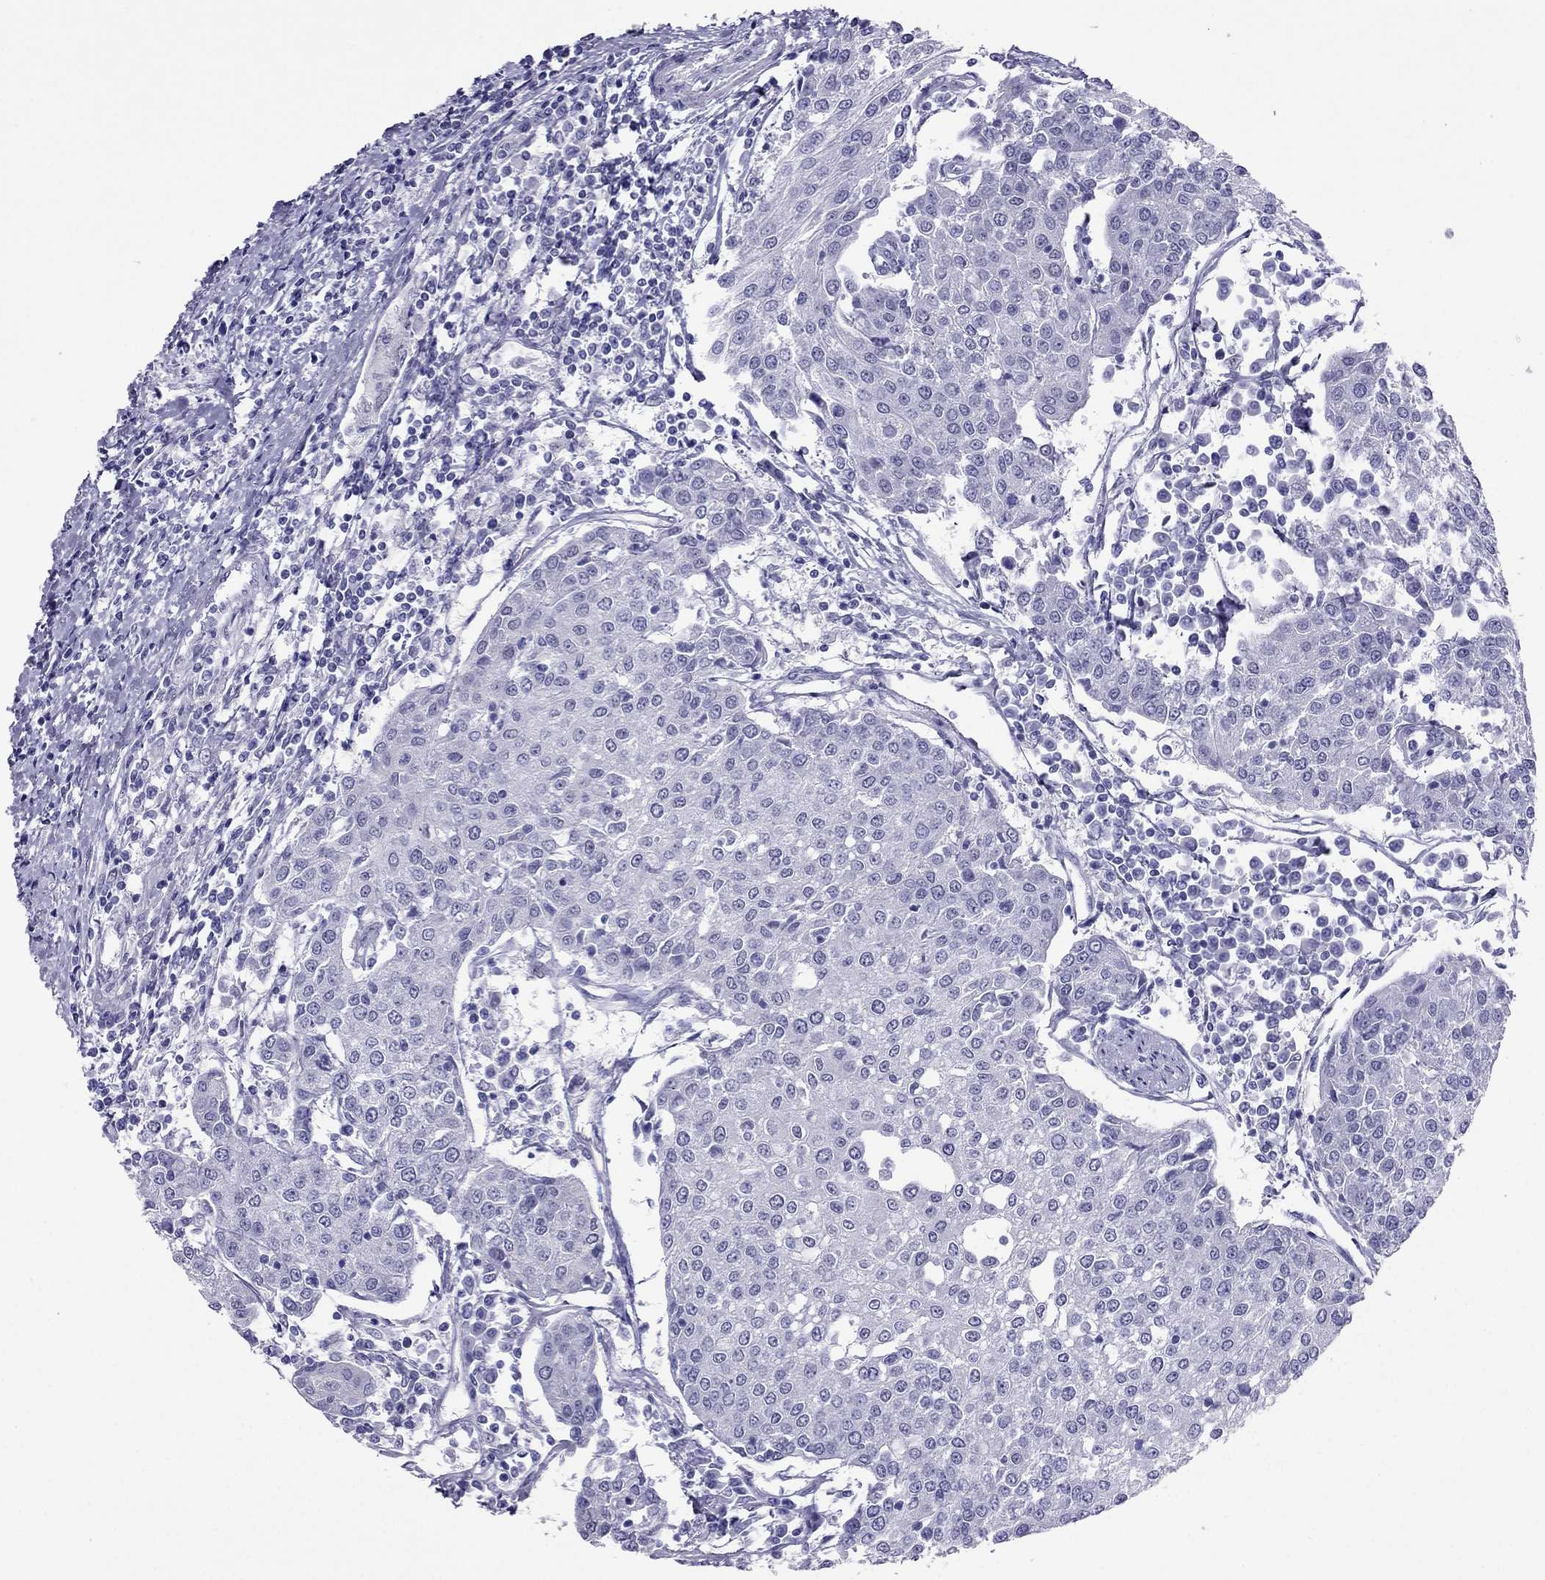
{"staining": {"intensity": "negative", "quantity": "none", "location": "none"}, "tissue": "urothelial cancer", "cell_type": "Tumor cells", "image_type": "cancer", "snomed": [{"axis": "morphology", "description": "Urothelial carcinoma, High grade"}, {"axis": "topography", "description": "Urinary bladder"}], "caption": "This histopathology image is of urothelial carcinoma (high-grade) stained with immunohistochemistry (IHC) to label a protein in brown with the nuclei are counter-stained blue. There is no staining in tumor cells.", "gene": "CROCC2", "patient": {"sex": "female", "age": 85}}